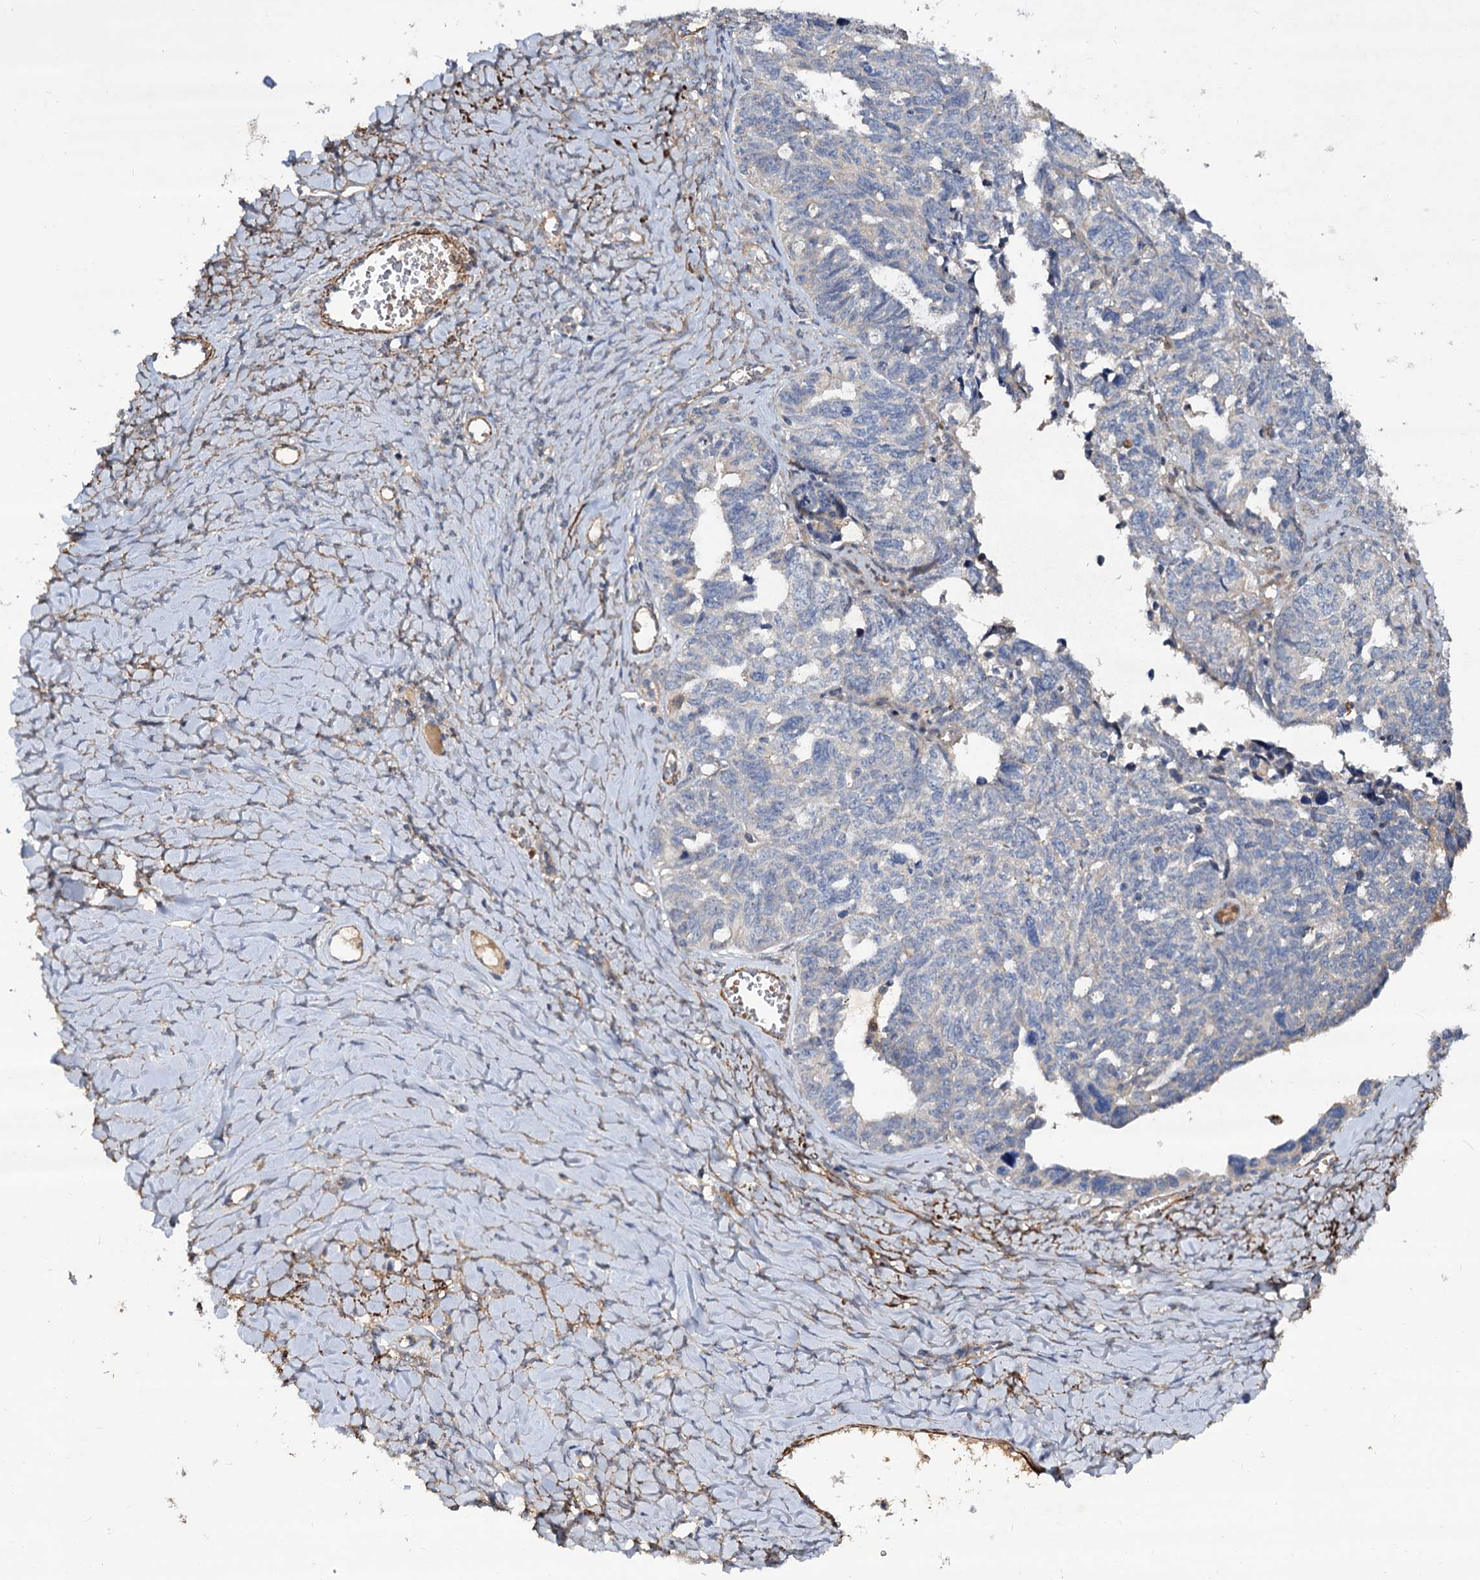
{"staining": {"intensity": "negative", "quantity": "none", "location": "none"}, "tissue": "ovarian cancer", "cell_type": "Tumor cells", "image_type": "cancer", "snomed": [{"axis": "morphology", "description": "Cystadenocarcinoma, serous, NOS"}, {"axis": "topography", "description": "Ovary"}], "caption": "High magnification brightfield microscopy of serous cystadenocarcinoma (ovarian) stained with DAB (3,3'-diaminobenzidine) (brown) and counterstained with hematoxylin (blue): tumor cells show no significant staining. (DAB immunohistochemistry (IHC), high magnification).", "gene": "ISM2", "patient": {"sex": "female", "age": 79}}